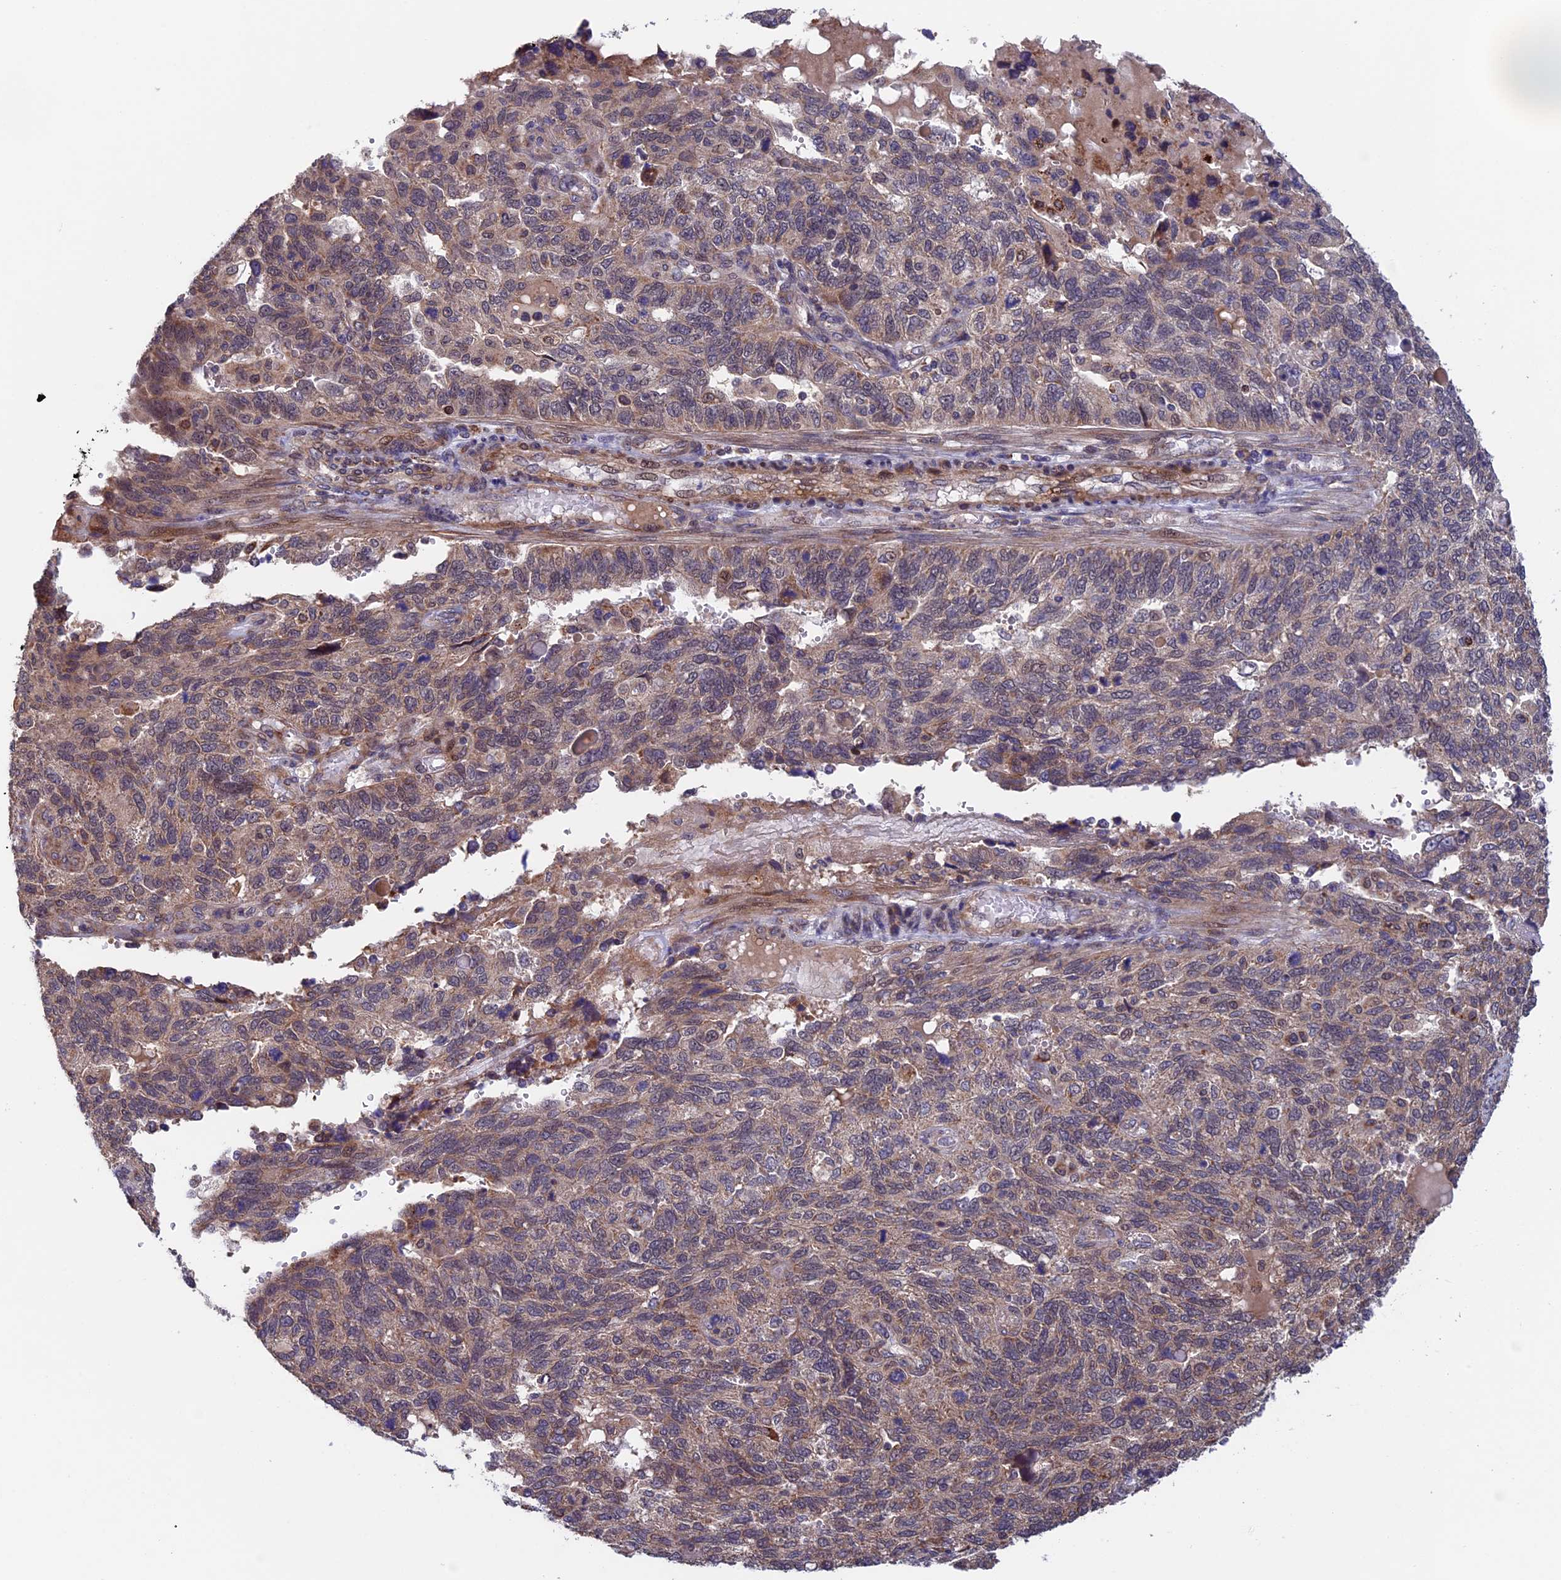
{"staining": {"intensity": "weak", "quantity": ">75%", "location": "cytoplasmic/membranous"}, "tissue": "endometrial cancer", "cell_type": "Tumor cells", "image_type": "cancer", "snomed": [{"axis": "morphology", "description": "Adenocarcinoma, NOS"}, {"axis": "topography", "description": "Endometrium"}], "caption": "Weak cytoplasmic/membranous protein staining is appreciated in approximately >75% of tumor cells in adenocarcinoma (endometrial).", "gene": "RNF17", "patient": {"sex": "female", "age": 66}}